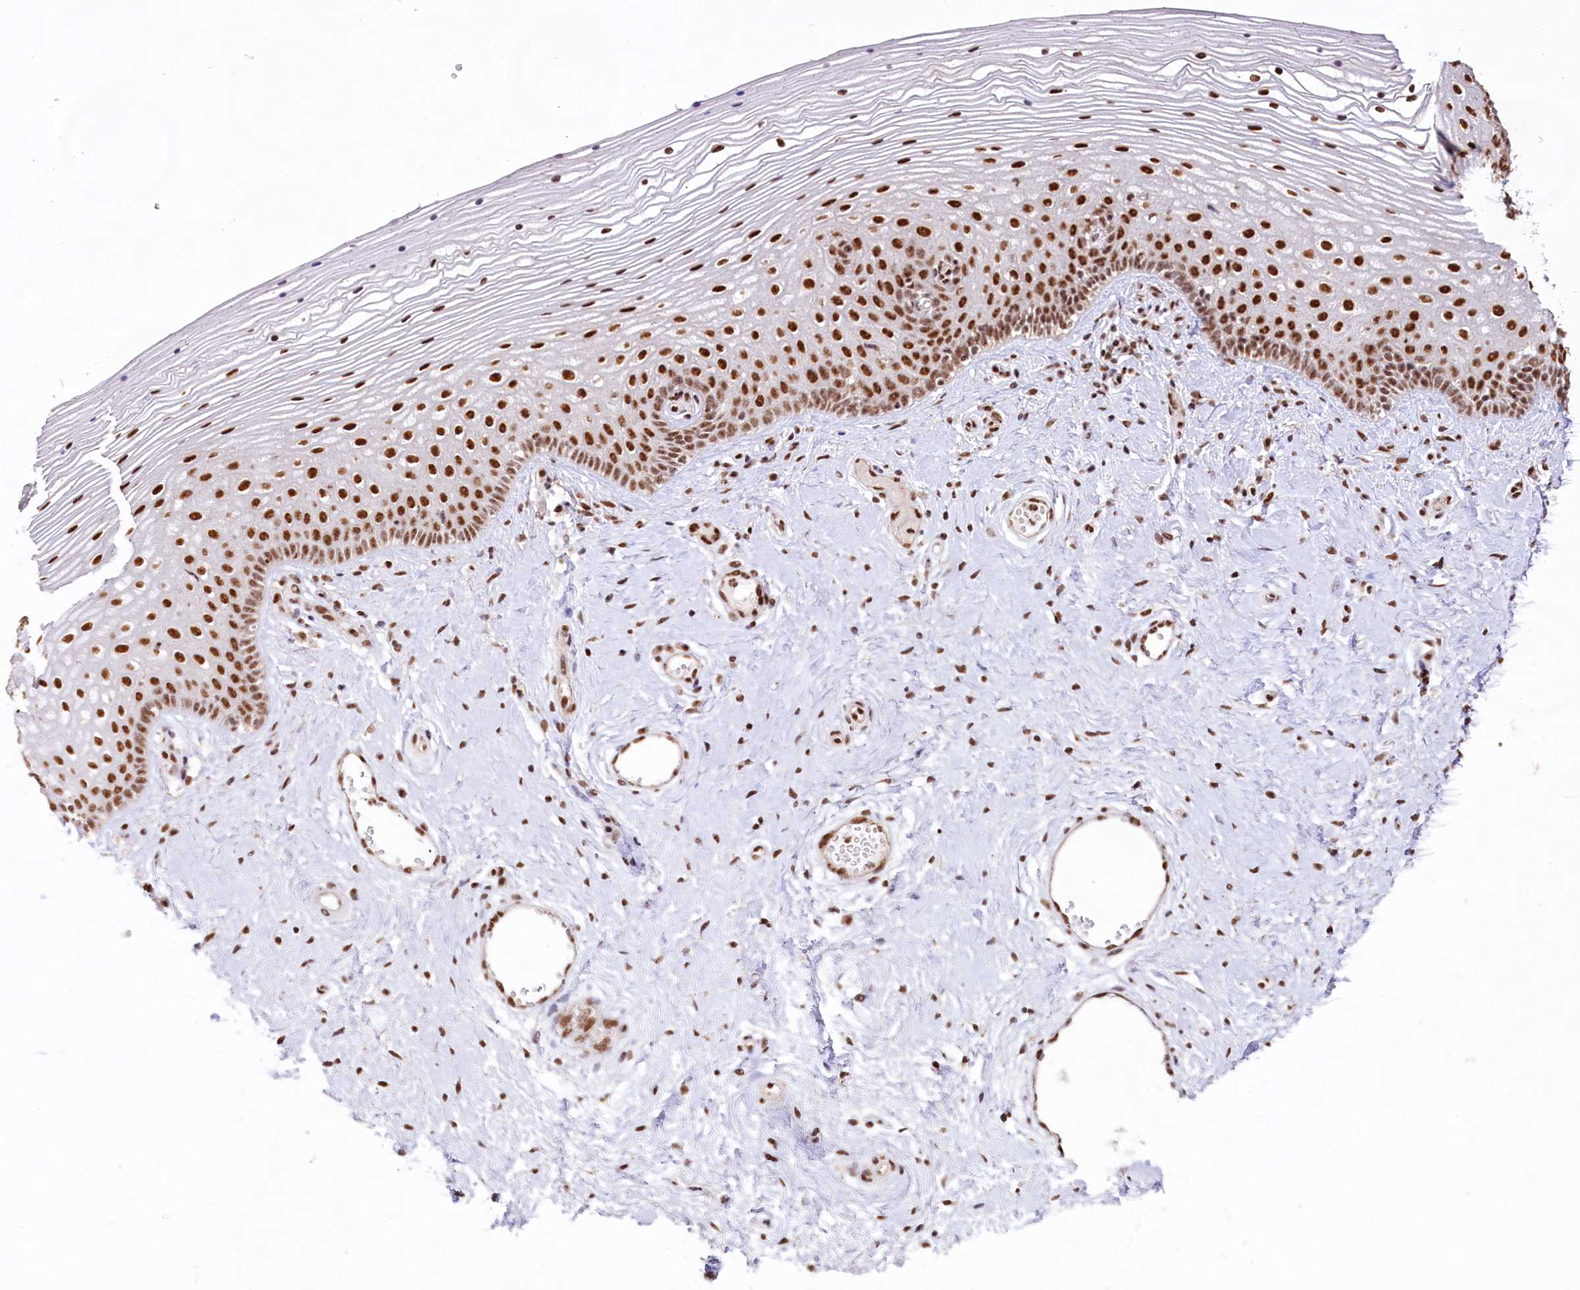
{"staining": {"intensity": "strong", "quantity": ">75%", "location": "nuclear"}, "tissue": "vagina", "cell_type": "Squamous epithelial cells", "image_type": "normal", "snomed": [{"axis": "morphology", "description": "Normal tissue, NOS"}, {"axis": "topography", "description": "Vagina"}], "caption": "Normal vagina reveals strong nuclear positivity in approximately >75% of squamous epithelial cells Nuclei are stained in blue..", "gene": "HIRA", "patient": {"sex": "female", "age": 46}}